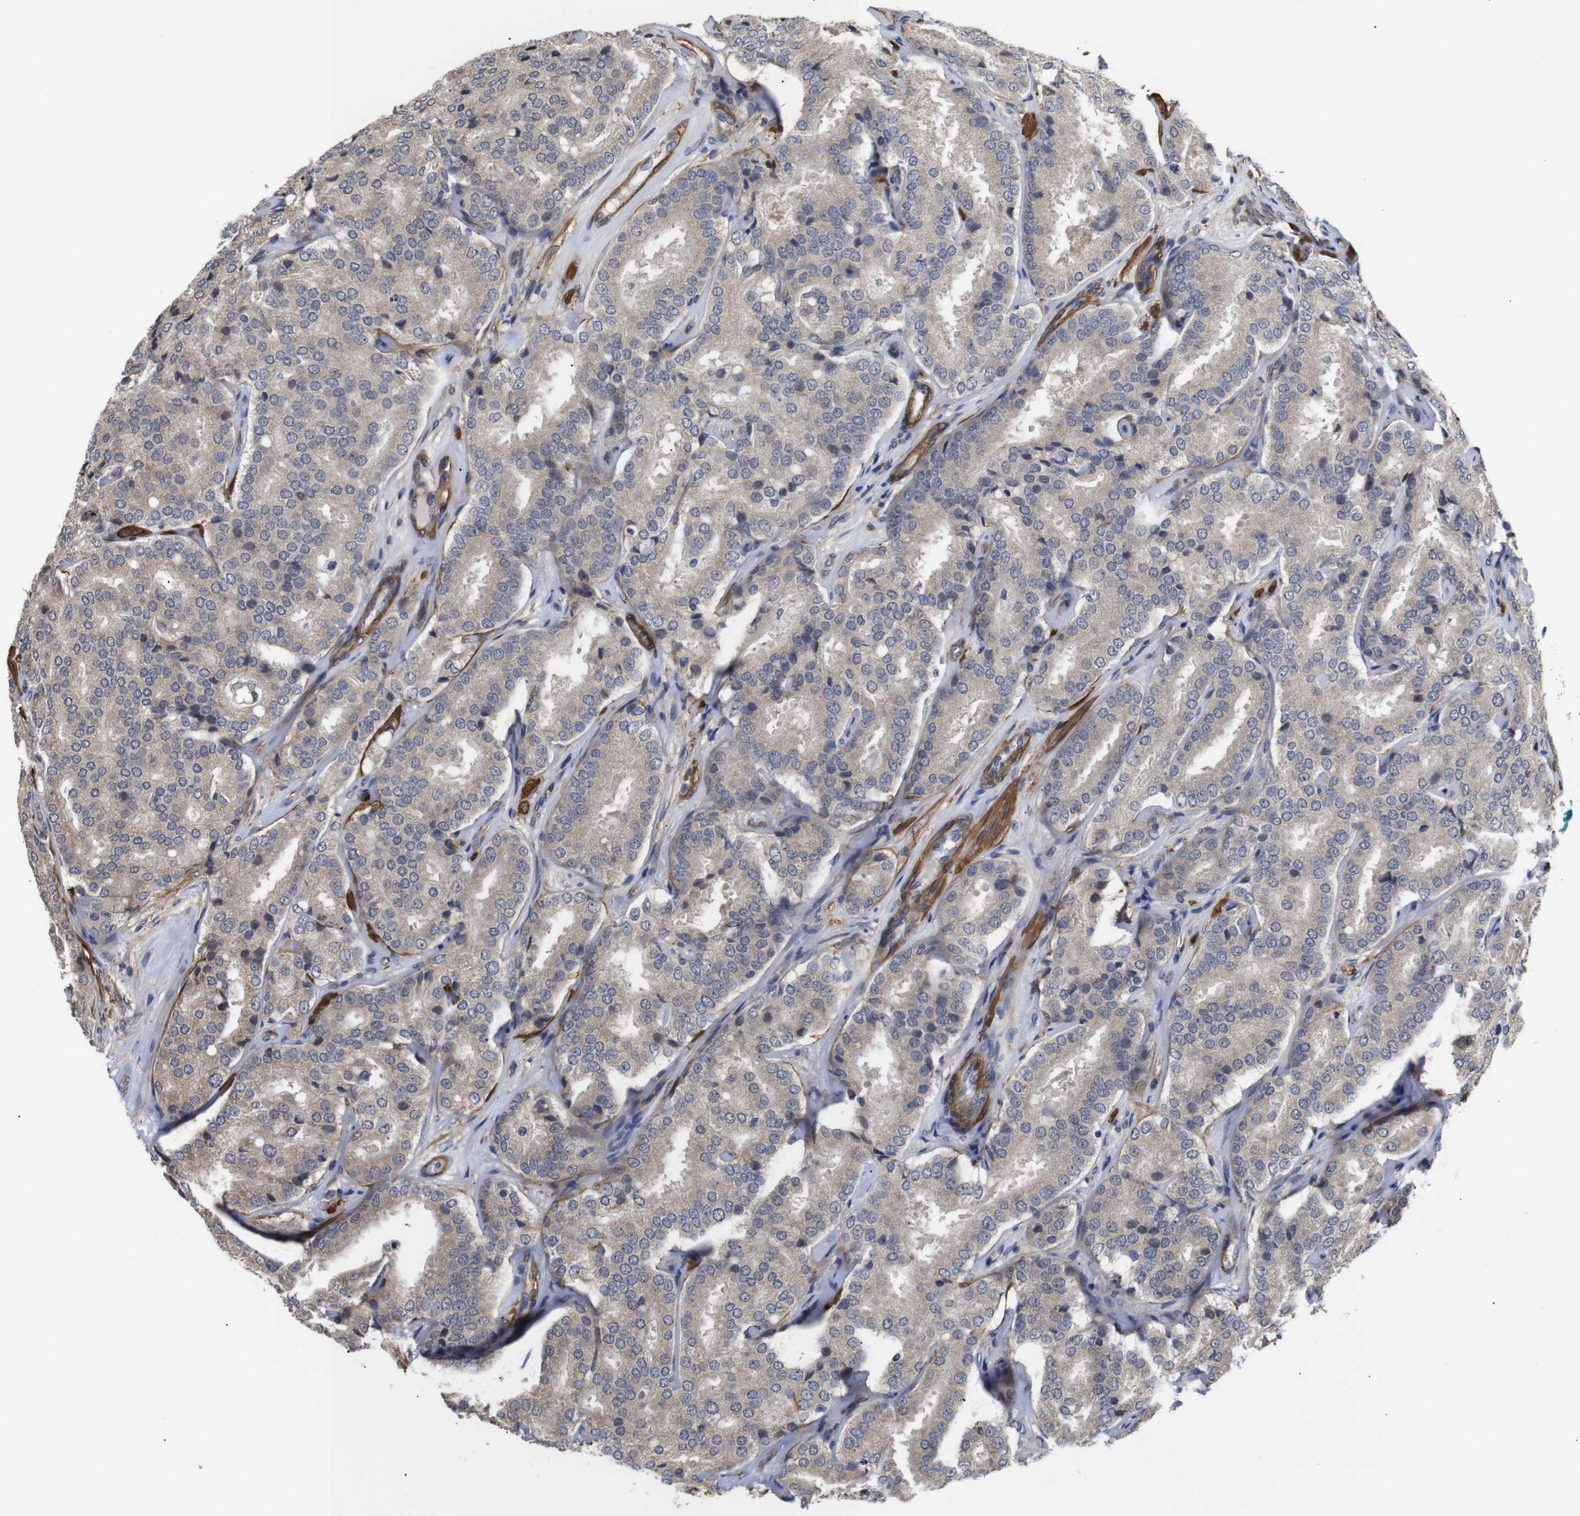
{"staining": {"intensity": "weak", "quantity": ">75%", "location": "cytoplasmic/membranous"}, "tissue": "prostate cancer", "cell_type": "Tumor cells", "image_type": "cancer", "snomed": [{"axis": "morphology", "description": "Adenocarcinoma, High grade"}, {"axis": "topography", "description": "Prostate"}], "caption": "The image exhibits a brown stain indicating the presence of a protein in the cytoplasmic/membranous of tumor cells in prostate cancer.", "gene": "PDLIM5", "patient": {"sex": "male", "age": 65}}